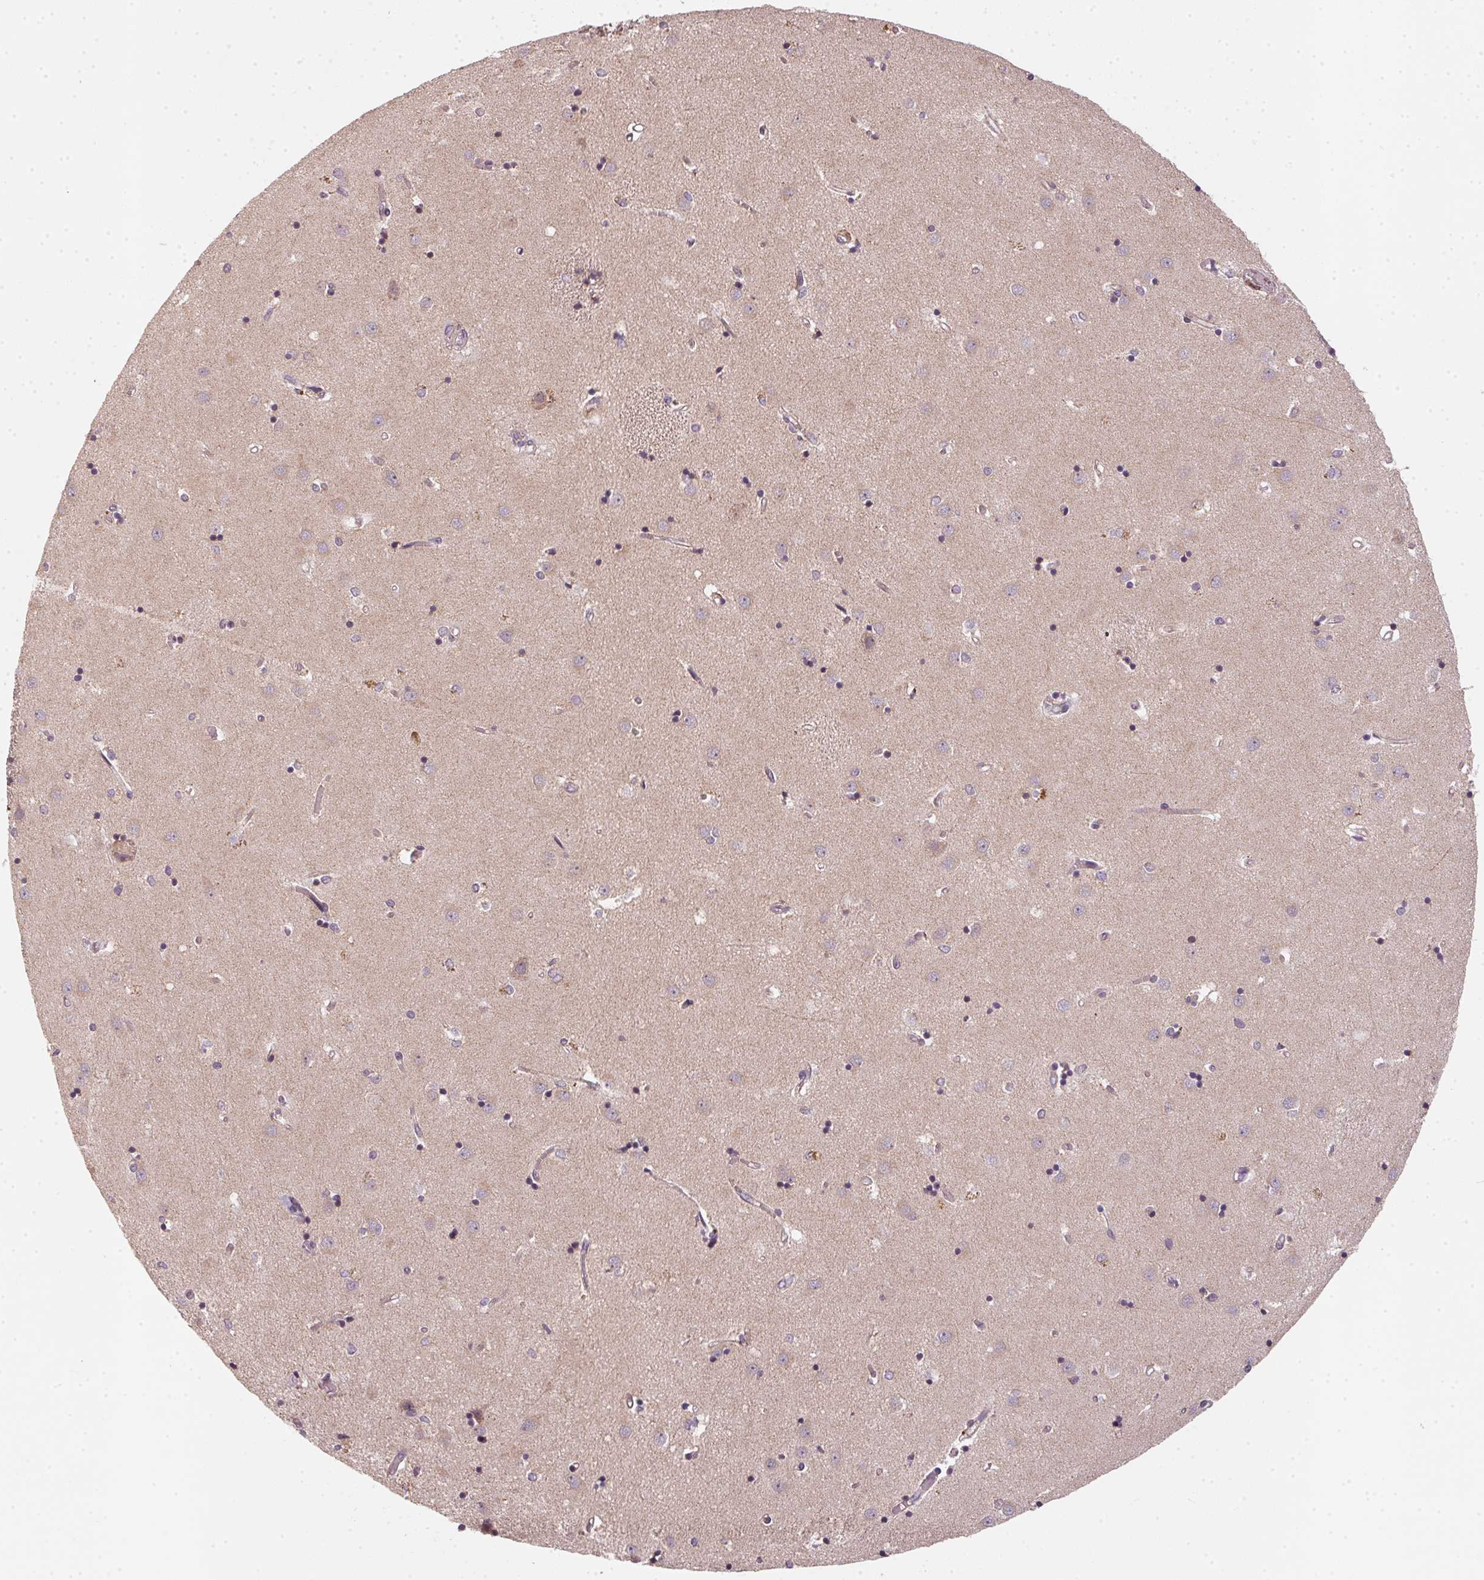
{"staining": {"intensity": "negative", "quantity": "none", "location": "none"}, "tissue": "caudate", "cell_type": "Glial cells", "image_type": "normal", "snomed": [{"axis": "morphology", "description": "Normal tissue, NOS"}, {"axis": "topography", "description": "Lateral ventricle wall"}], "caption": "DAB immunohistochemical staining of normal human caudate displays no significant expression in glial cells.", "gene": "MATCAP1", "patient": {"sex": "male", "age": 54}}